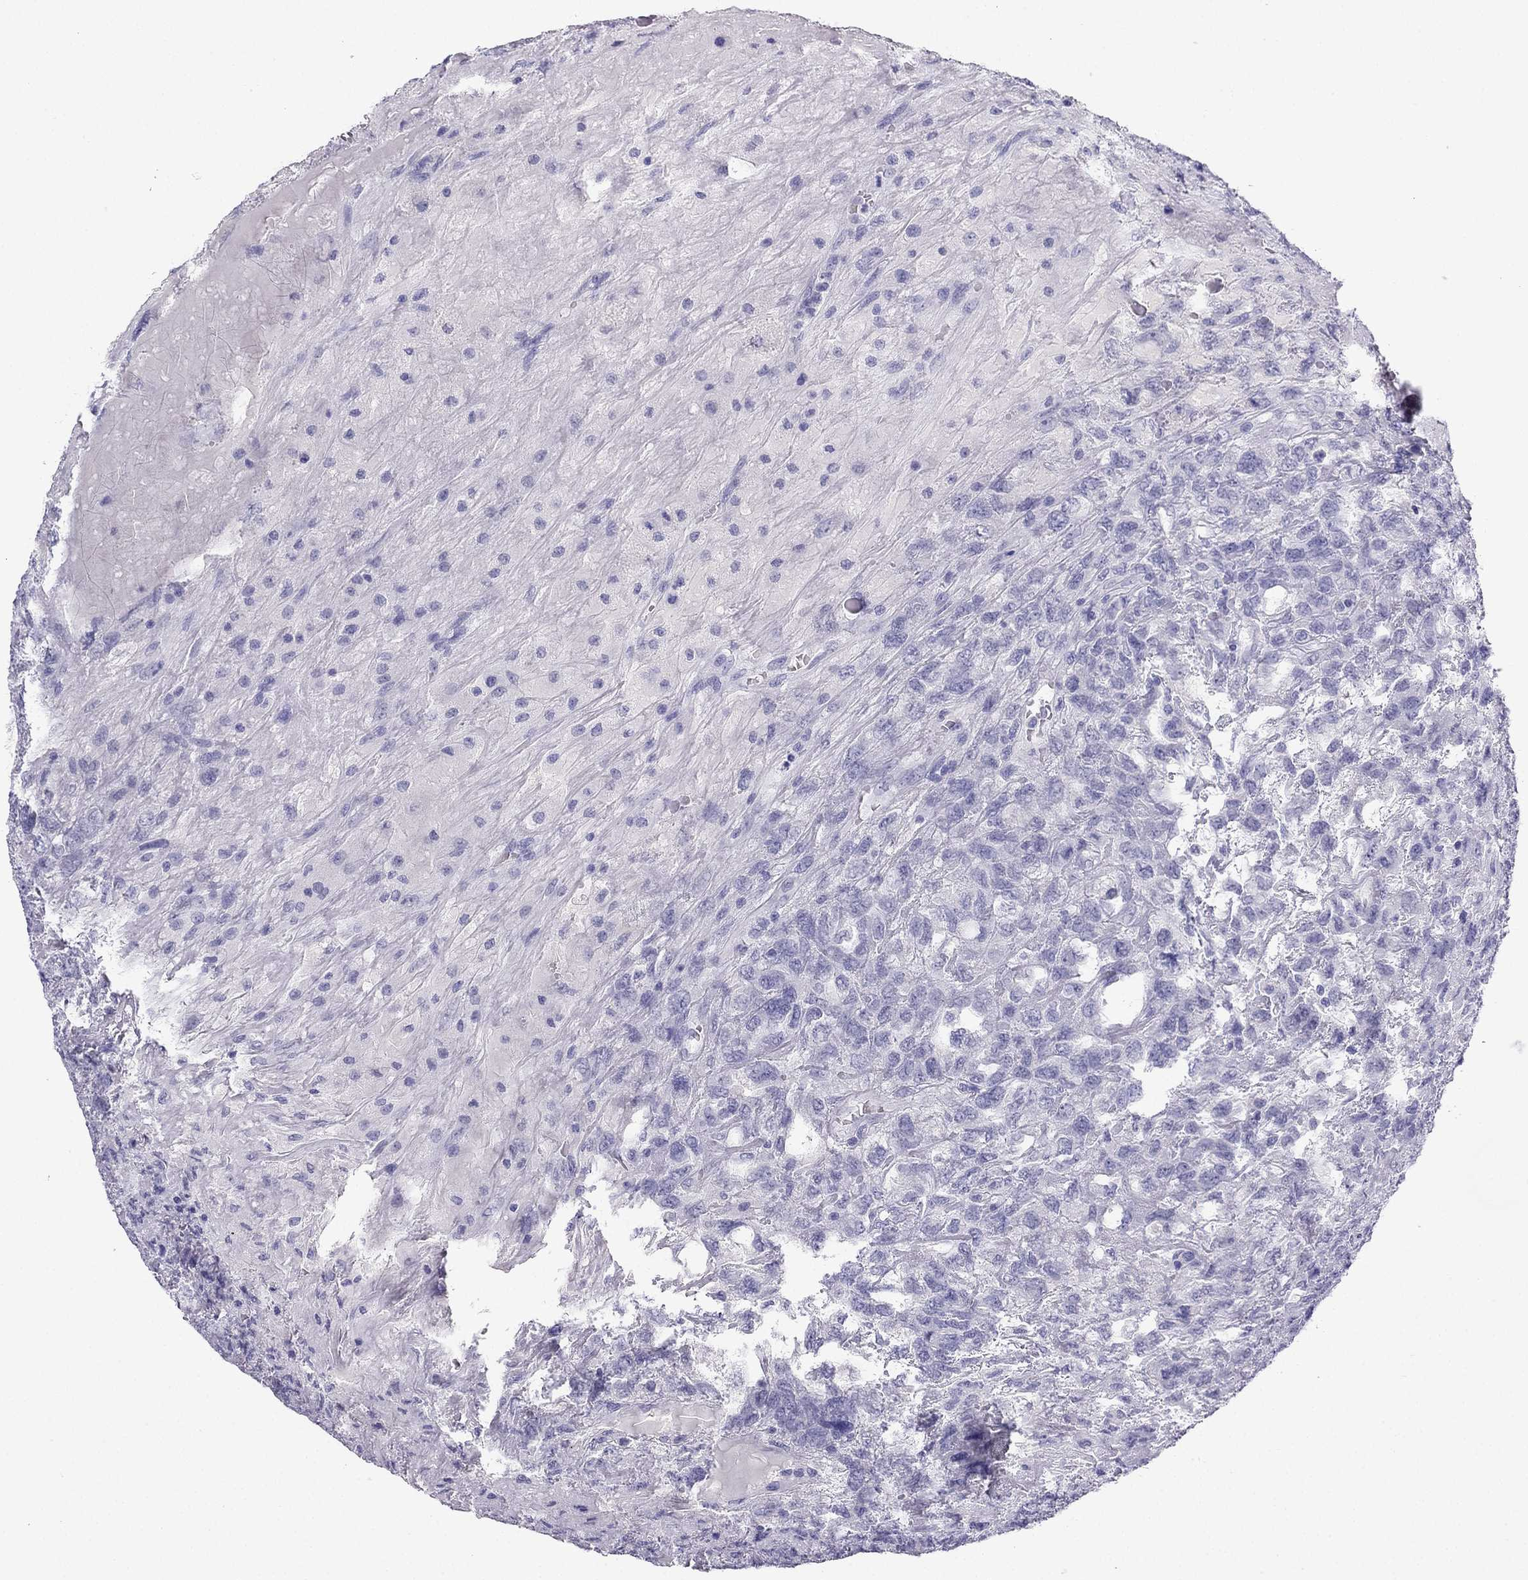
{"staining": {"intensity": "negative", "quantity": "none", "location": "none"}, "tissue": "testis cancer", "cell_type": "Tumor cells", "image_type": "cancer", "snomed": [{"axis": "morphology", "description": "Seminoma, NOS"}, {"axis": "topography", "description": "Testis"}], "caption": "Human testis cancer (seminoma) stained for a protein using immunohistochemistry (IHC) demonstrates no positivity in tumor cells.", "gene": "NPTX1", "patient": {"sex": "male", "age": 52}}